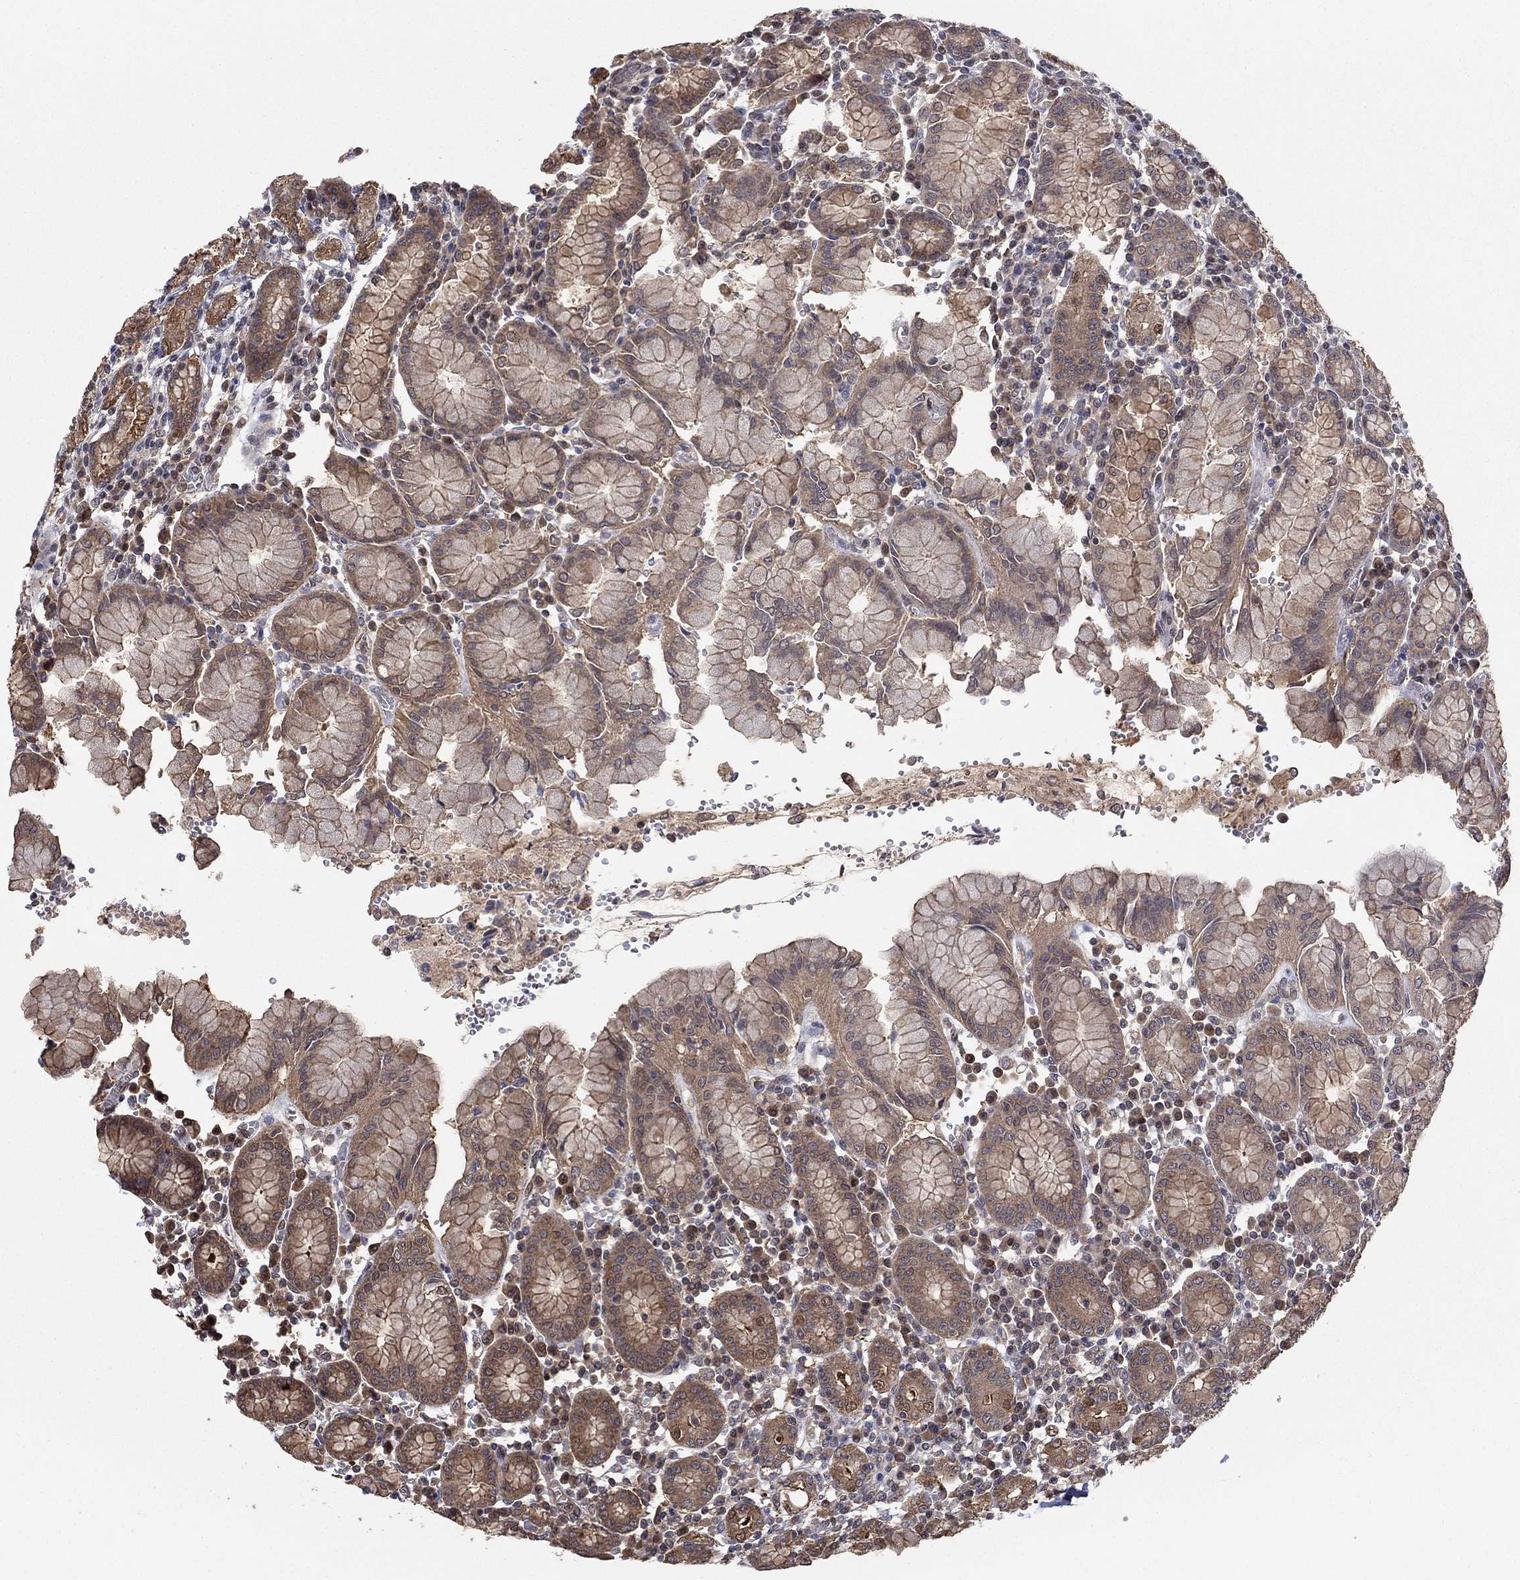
{"staining": {"intensity": "moderate", "quantity": "25%-75%", "location": "cytoplasmic/membranous"}, "tissue": "stomach", "cell_type": "Glandular cells", "image_type": "normal", "snomed": [{"axis": "morphology", "description": "Normal tissue, NOS"}, {"axis": "topography", "description": "Stomach, upper"}, {"axis": "topography", "description": "Stomach"}], "caption": "Brown immunohistochemical staining in unremarkable stomach demonstrates moderate cytoplasmic/membranous staining in approximately 25%-75% of glandular cells.", "gene": "RNF114", "patient": {"sex": "male", "age": 62}}